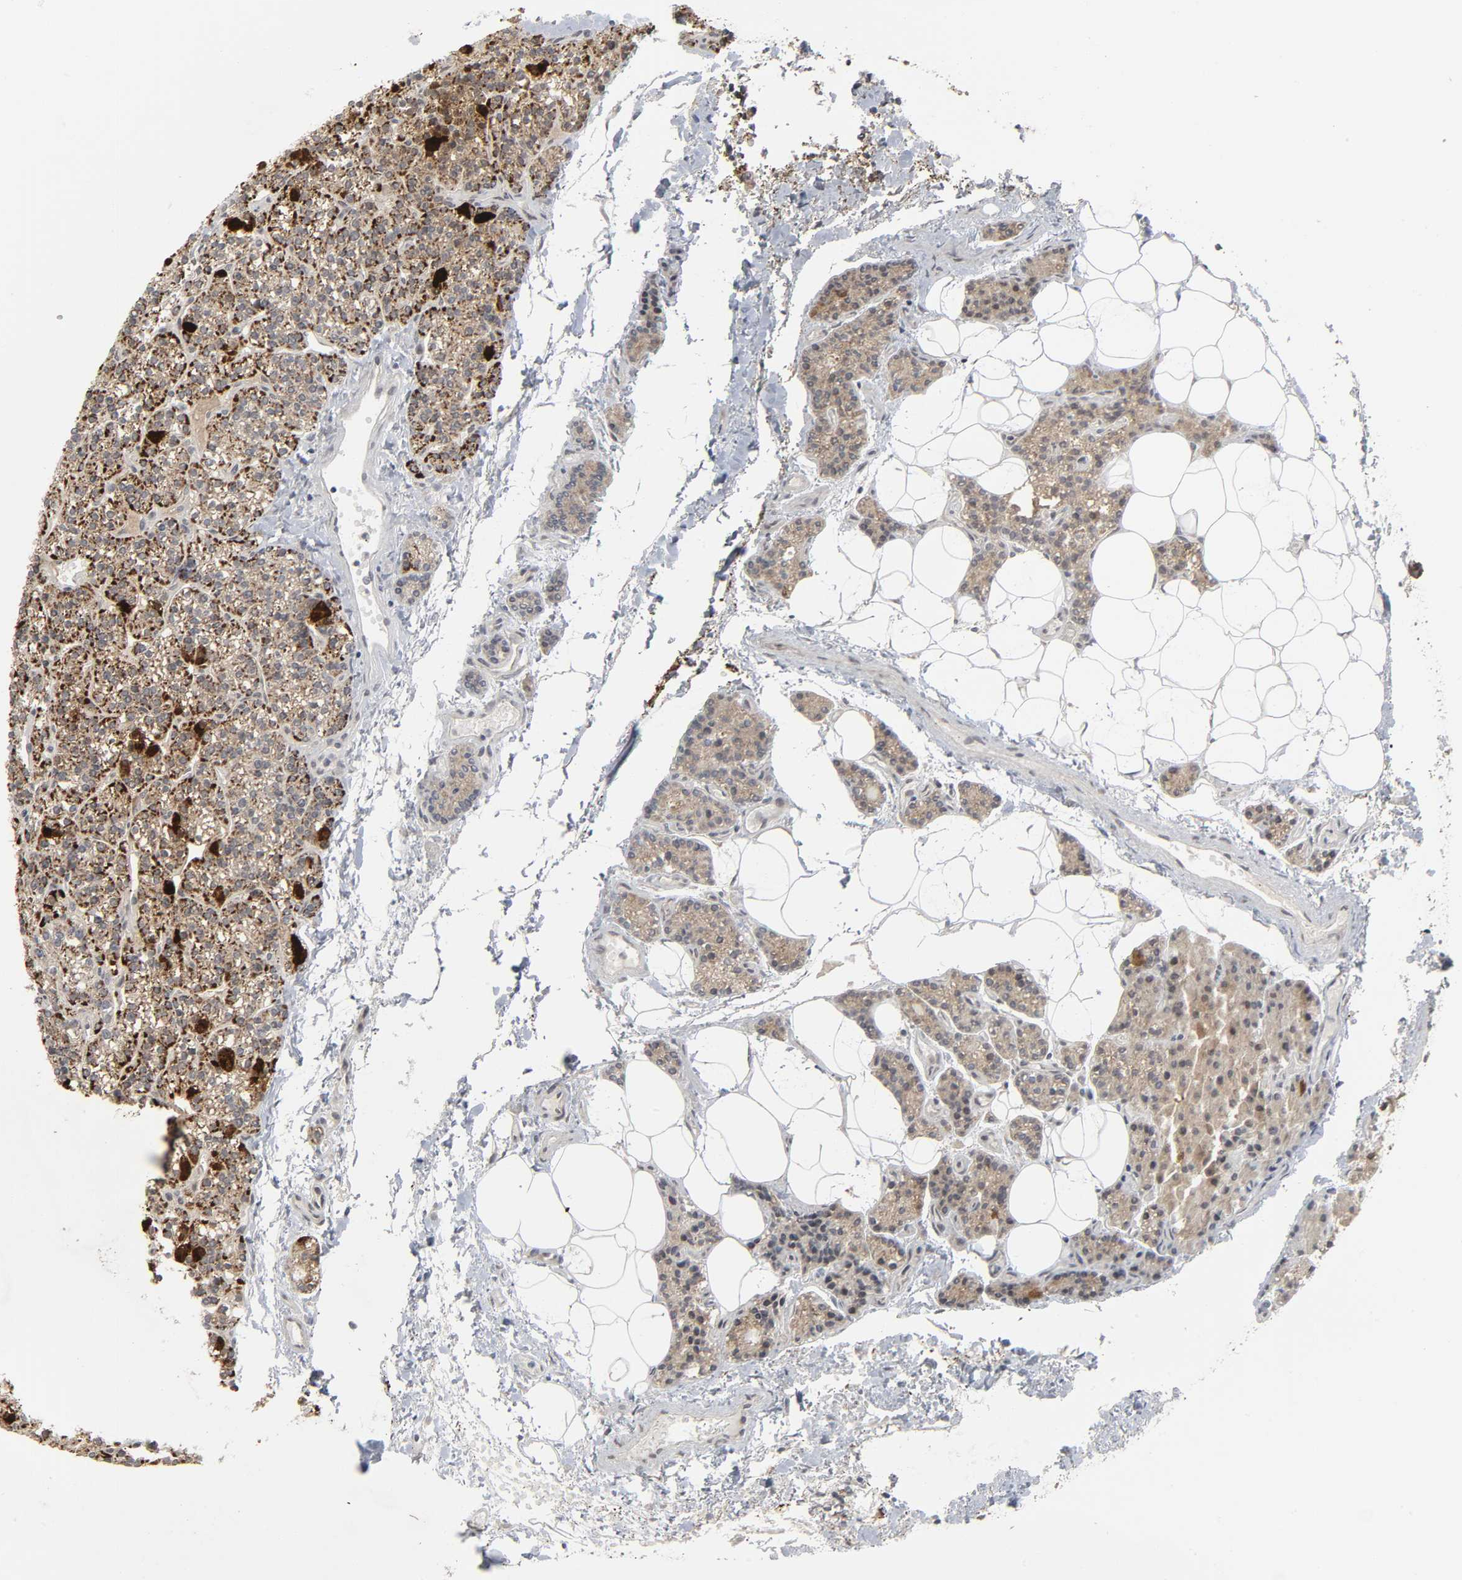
{"staining": {"intensity": "strong", "quantity": ">75%", "location": "cytoplasmic/membranous"}, "tissue": "parathyroid gland", "cell_type": "Glandular cells", "image_type": "normal", "snomed": [{"axis": "morphology", "description": "Normal tissue, NOS"}, {"axis": "topography", "description": "Parathyroid gland"}], "caption": "Protein expression analysis of normal parathyroid gland displays strong cytoplasmic/membranous positivity in about >75% of glandular cells.", "gene": "MUC1", "patient": {"sex": "female", "age": 50}}